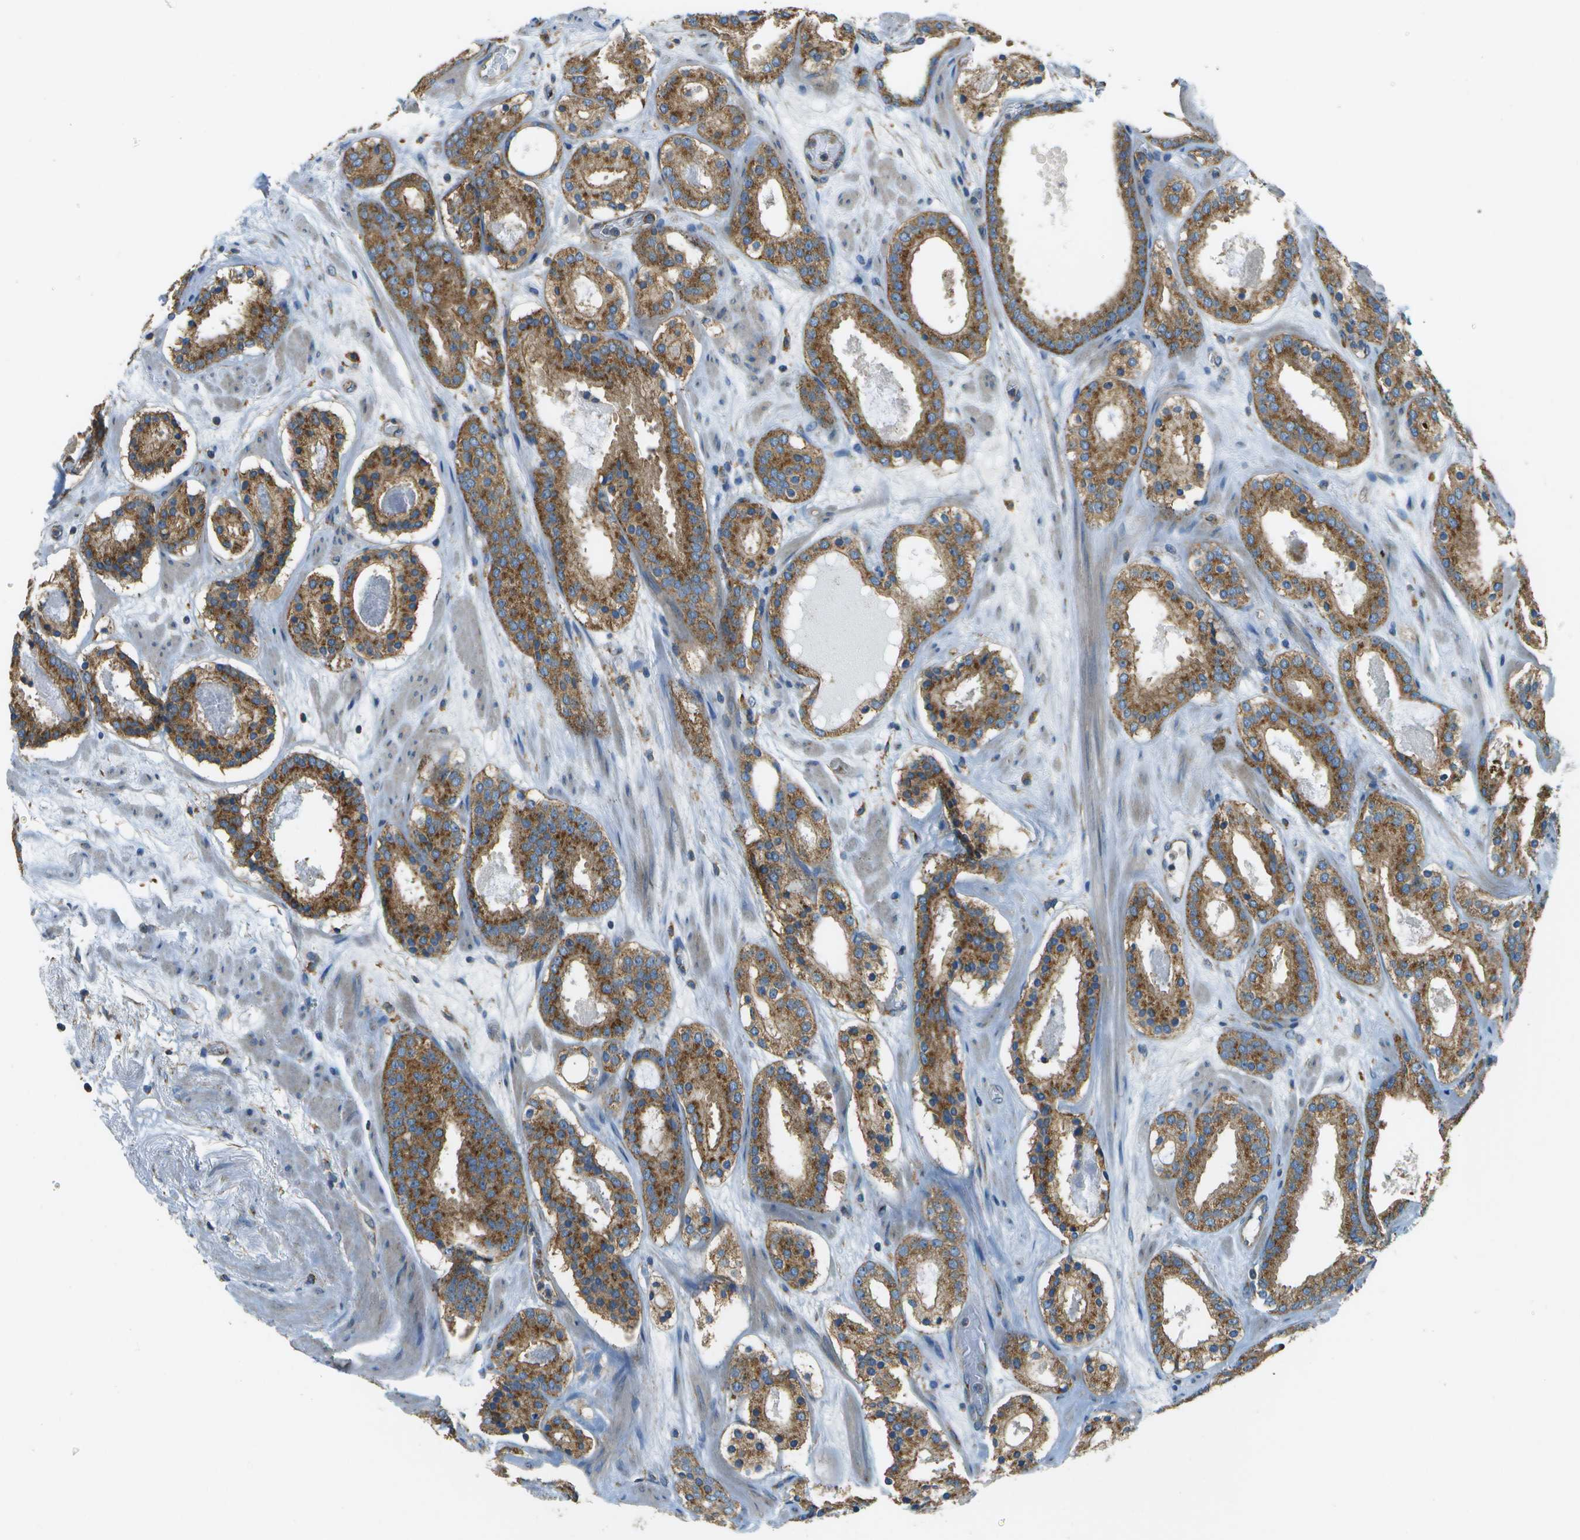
{"staining": {"intensity": "moderate", "quantity": ">75%", "location": "cytoplasmic/membranous"}, "tissue": "prostate cancer", "cell_type": "Tumor cells", "image_type": "cancer", "snomed": [{"axis": "morphology", "description": "Adenocarcinoma, Low grade"}, {"axis": "topography", "description": "Prostate"}], "caption": "Prostate low-grade adenocarcinoma was stained to show a protein in brown. There is medium levels of moderate cytoplasmic/membranous expression in about >75% of tumor cells. The staining was performed using DAB (3,3'-diaminobenzidine), with brown indicating positive protein expression. Nuclei are stained blue with hematoxylin.", "gene": "CLTC", "patient": {"sex": "male", "age": 69}}